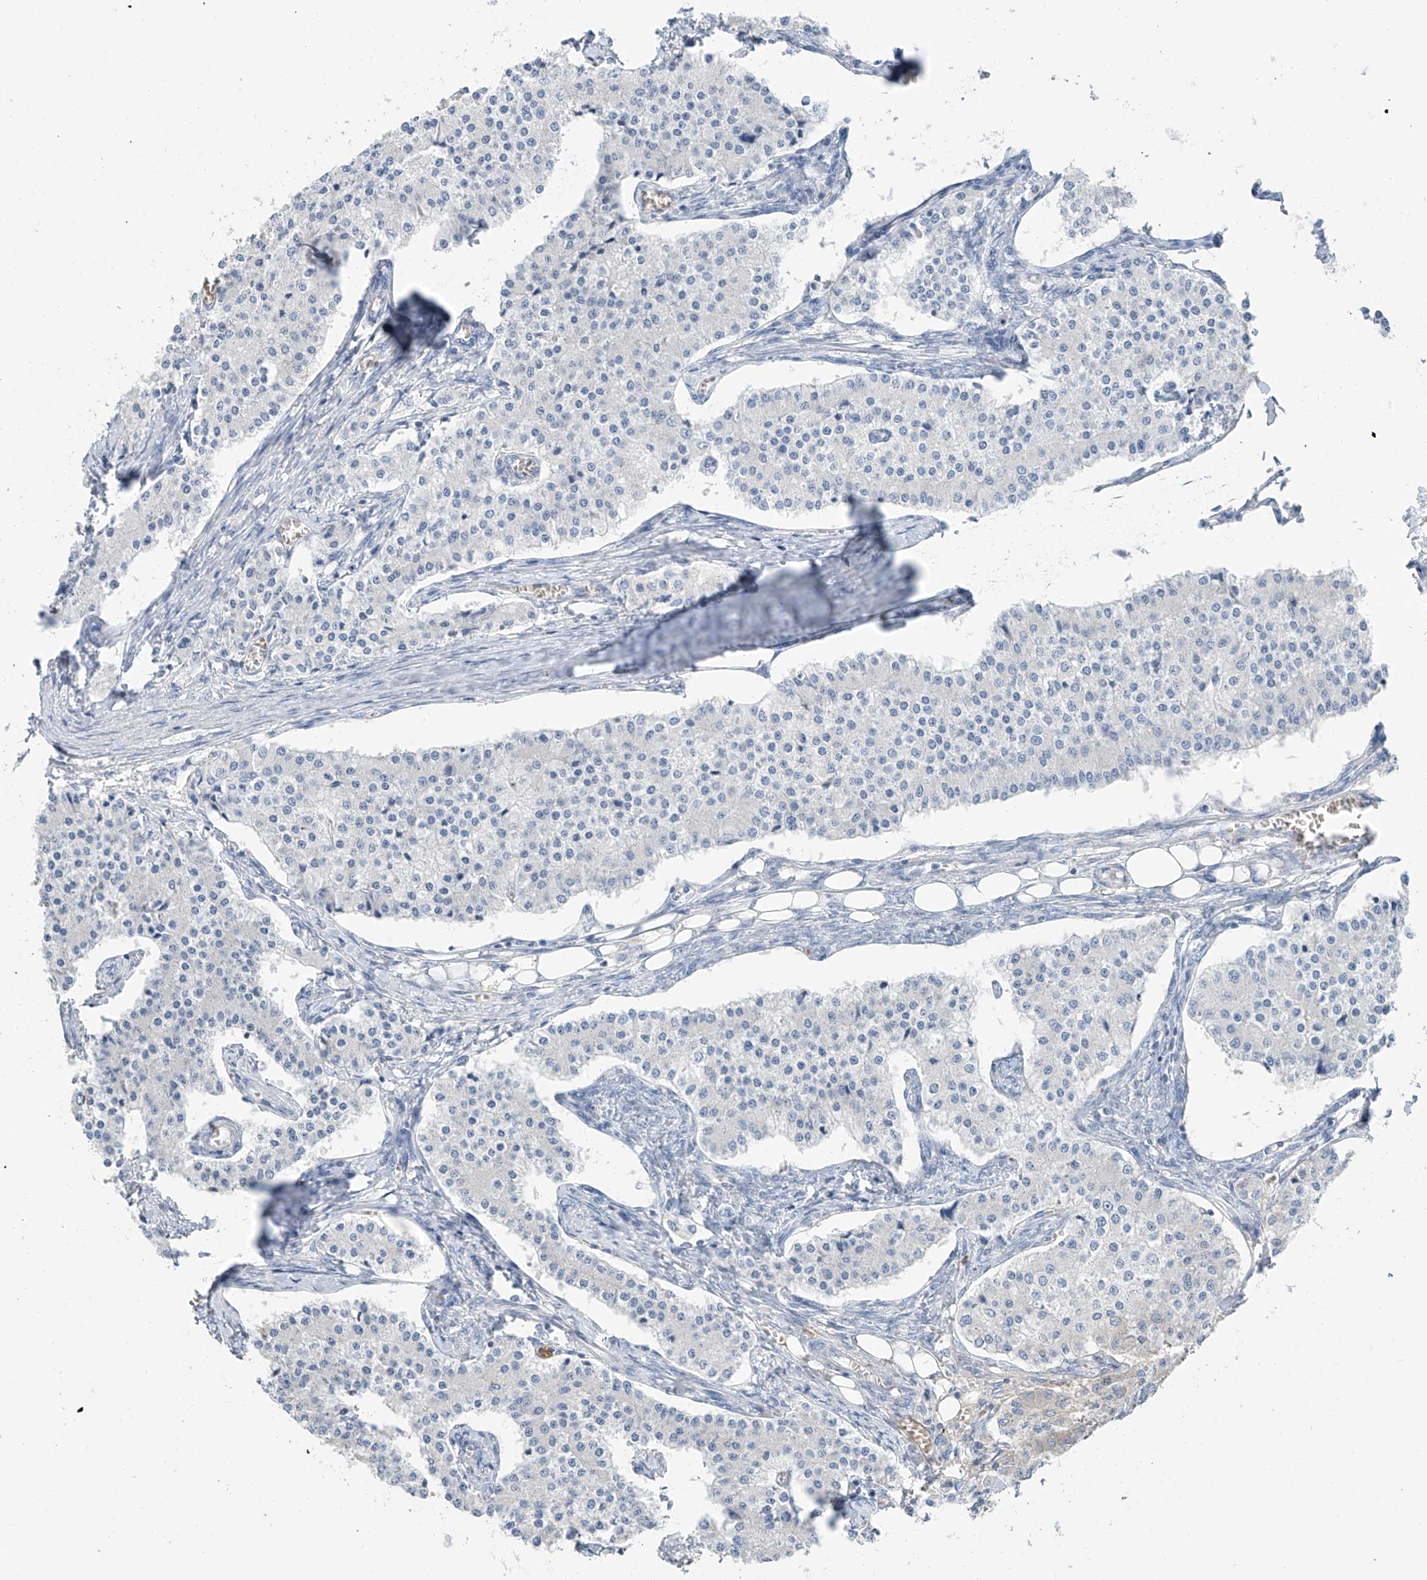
{"staining": {"intensity": "negative", "quantity": "none", "location": "none"}, "tissue": "carcinoid", "cell_type": "Tumor cells", "image_type": "cancer", "snomed": [{"axis": "morphology", "description": "Carcinoid, malignant, NOS"}, {"axis": "topography", "description": "Colon"}], "caption": "There is no significant expression in tumor cells of malignant carcinoid.", "gene": "PAFAH1B3", "patient": {"sex": "female", "age": 52}}